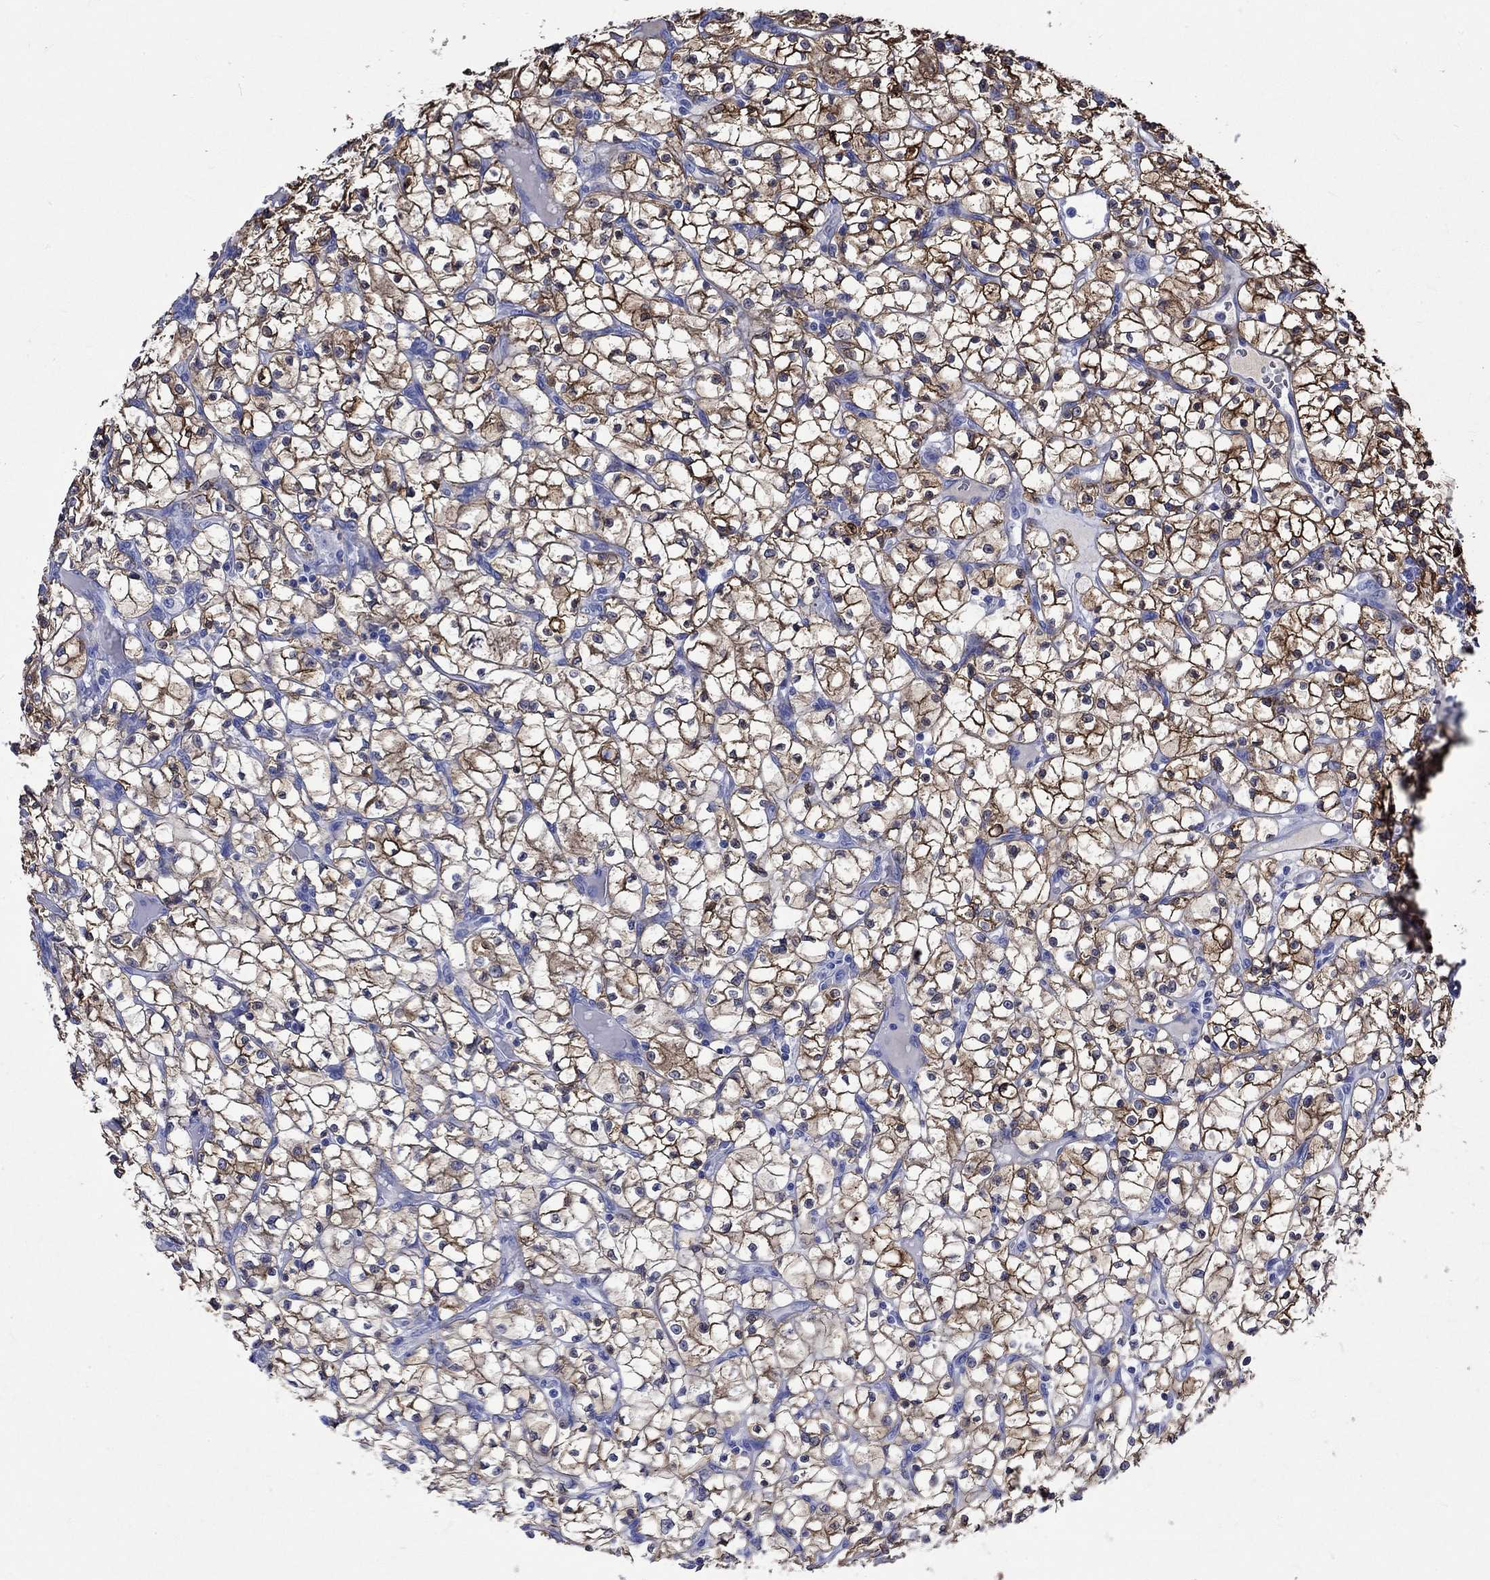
{"staining": {"intensity": "strong", "quantity": ">75%", "location": "cytoplasmic/membranous"}, "tissue": "renal cancer", "cell_type": "Tumor cells", "image_type": "cancer", "snomed": [{"axis": "morphology", "description": "Adenocarcinoma, NOS"}, {"axis": "topography", "description": "Kidney"}], "caption": "IHC histopathology image of renal adenocarcinoma stained for a protein (brown), which demonstrates high levels of strong cytoplasmic/membranous staining in approximately >75% of tumor cells.", "gene": "CRYAB", "patient": {"sex": "female", "age": 64}}